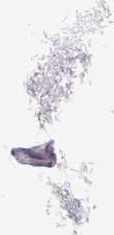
{"staining": {"intensity": "moderate", "quantity": "25%-75%", "location": "nuclear"}, "tissue": "lung cancer", "cell_type": "Tumor cells", "image_type": "cancer", "snomed": [{"axis": "morphology", "description": "Adenocarcinoma, NOS"}, {"axis": "topography", "description": "Lung"}], "caption": "Immunohistochemistry (IHC) micrograph of neoplastic tissue: human lung adenocarcinoma stained using immunohistochemistry (IHC) reveals medium levels of moderate protein expression localized specifically in the nuclear of tumor cells, appearing as a nuclear brown color.", "gene": "UTP18", "patient": {"sex": "female", "age": 76}}